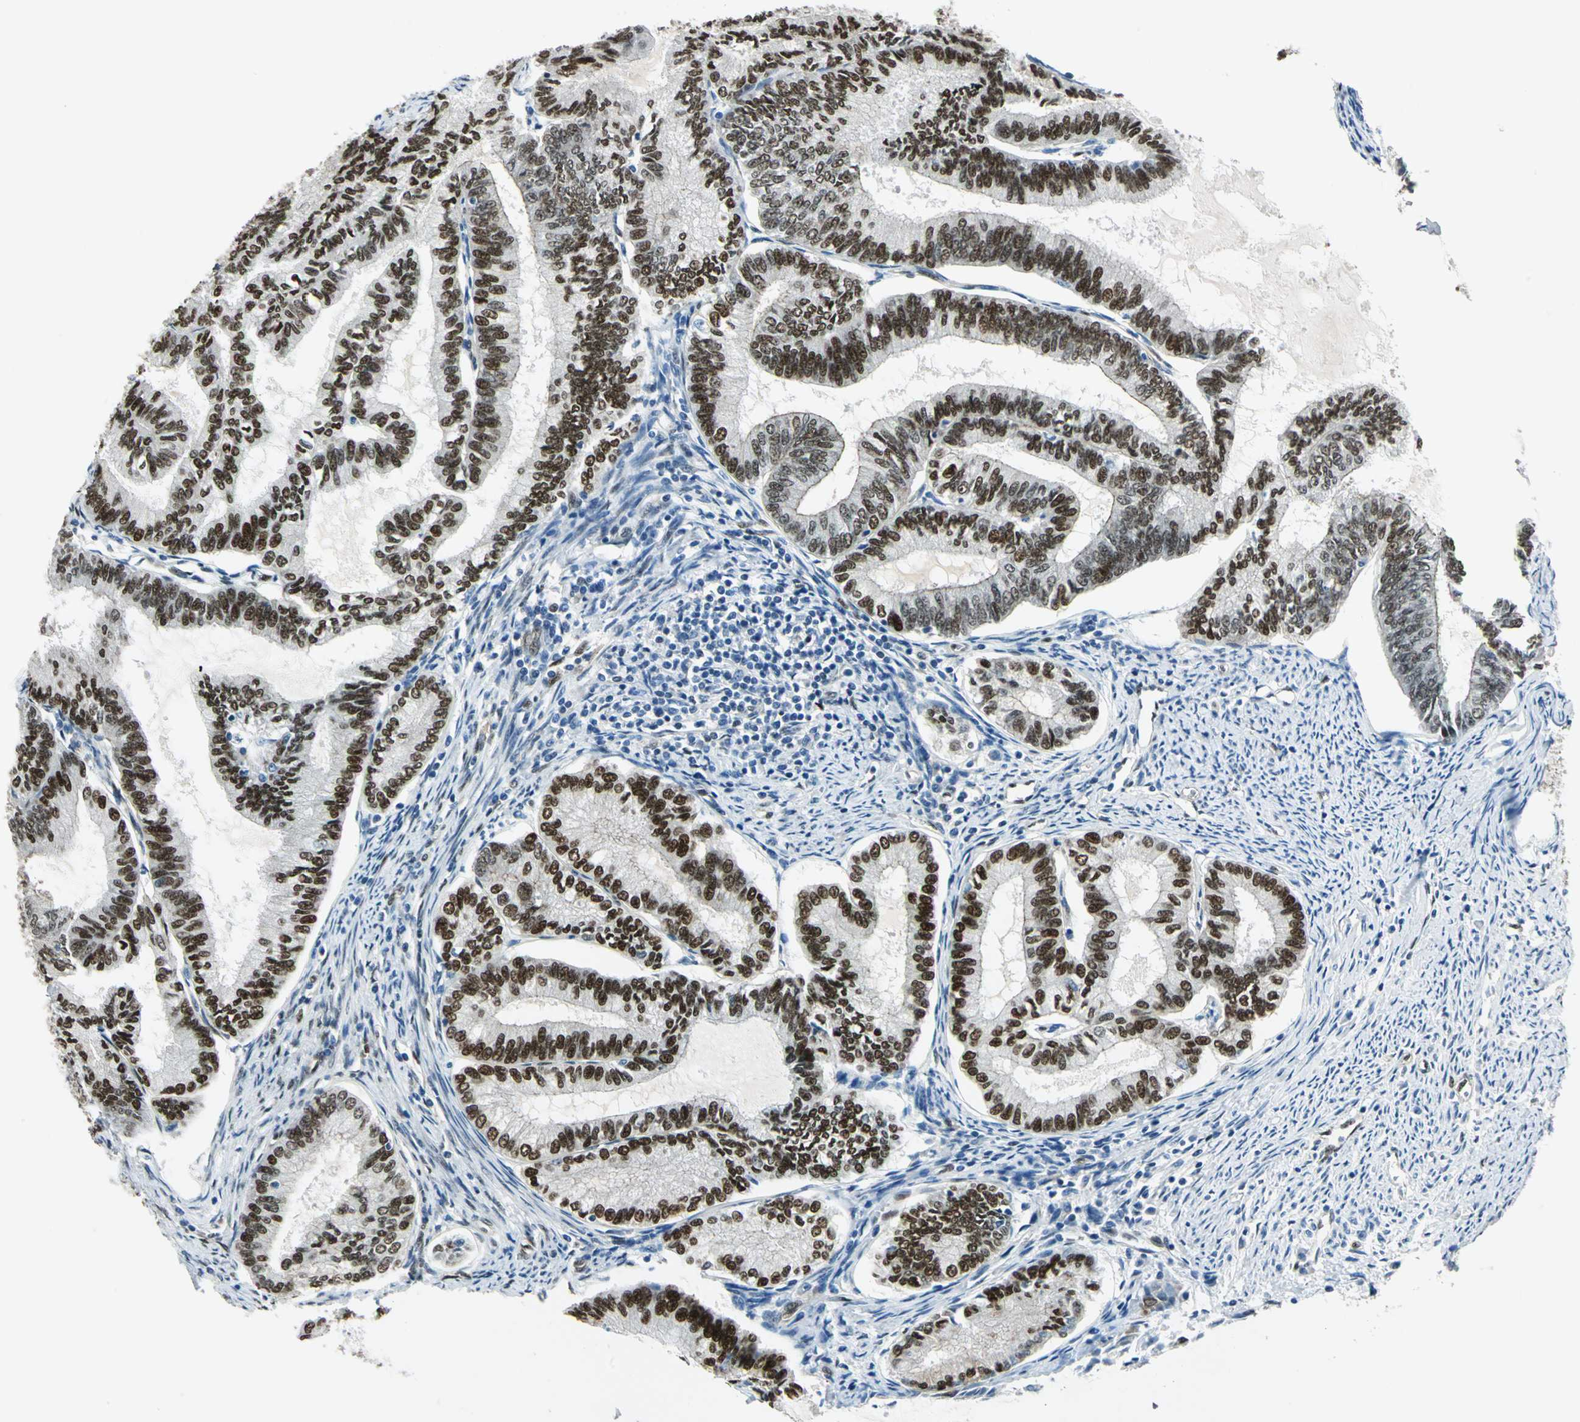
{"staining": {"intensity": "strong", "quantity": ">75%", "location": "nuclear"}, "tissue": "endometrial cancer", "cell_type": "Tumor cells", "image_type": "cancer", "snomed": [{"axis": "morphology", "description": "Adenocarcinoma, NOS"}, {"axis": "topography", "description": "Endometrium"}], "caption": "Adenocarcinoma (endometrial) tissue reveals strong nuclear staining in about >75% of tumor cells", "gene": "NFIA", "patient": {"sex": "female", "age": 86}}